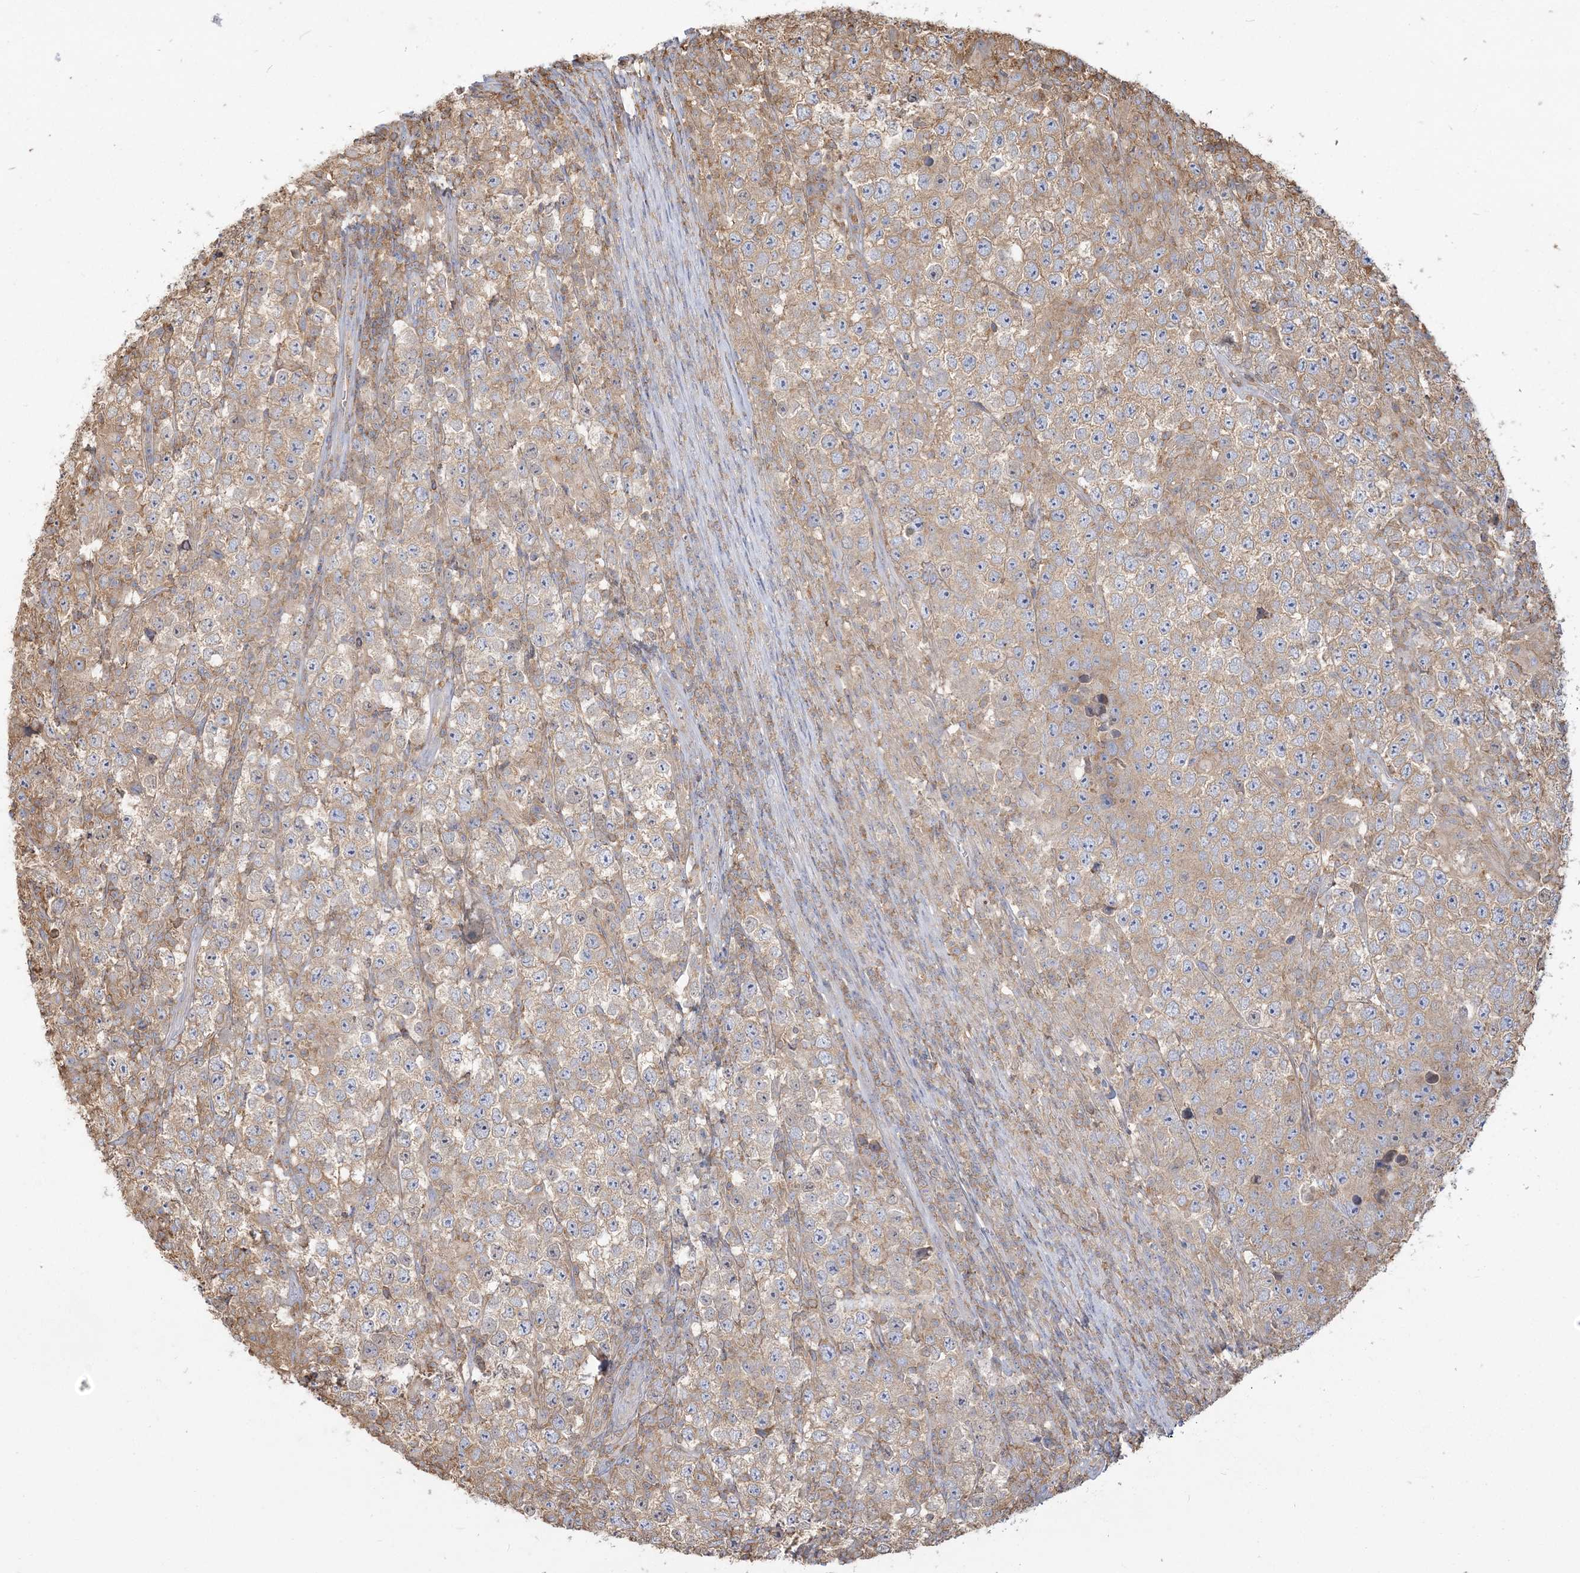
{"staining": {"intensity": "weak", "quantity": ">75%", "location": "cytoplasmic/membranous"}, "tissue": "testis cancer", "cell_type": "Tumor cells", "image_type": "cancer", "snomed": [{"axis": "morphology", "description": "Normal tissue, NOS"}, {"axis": "morphology", "description": "Urothelial carcinoma, High grade"}, {"axis": "morphology", "description": "Seminoma, NOS"}, {"axis": "morphology", "description": "Carcinoma, Embryonal, NOS"}, {"axis": "topography", "description": "Urinary bladder"}, {"axis": "topography", "description": "Testis"}], "caption": "Testis cancer (seminoma) stained for a protein exhibits weak cytoplasmic/membranous positivity in tumor cells.", "gene": "ANKS1A", "patient": {"sex": "male", "age": 41}}